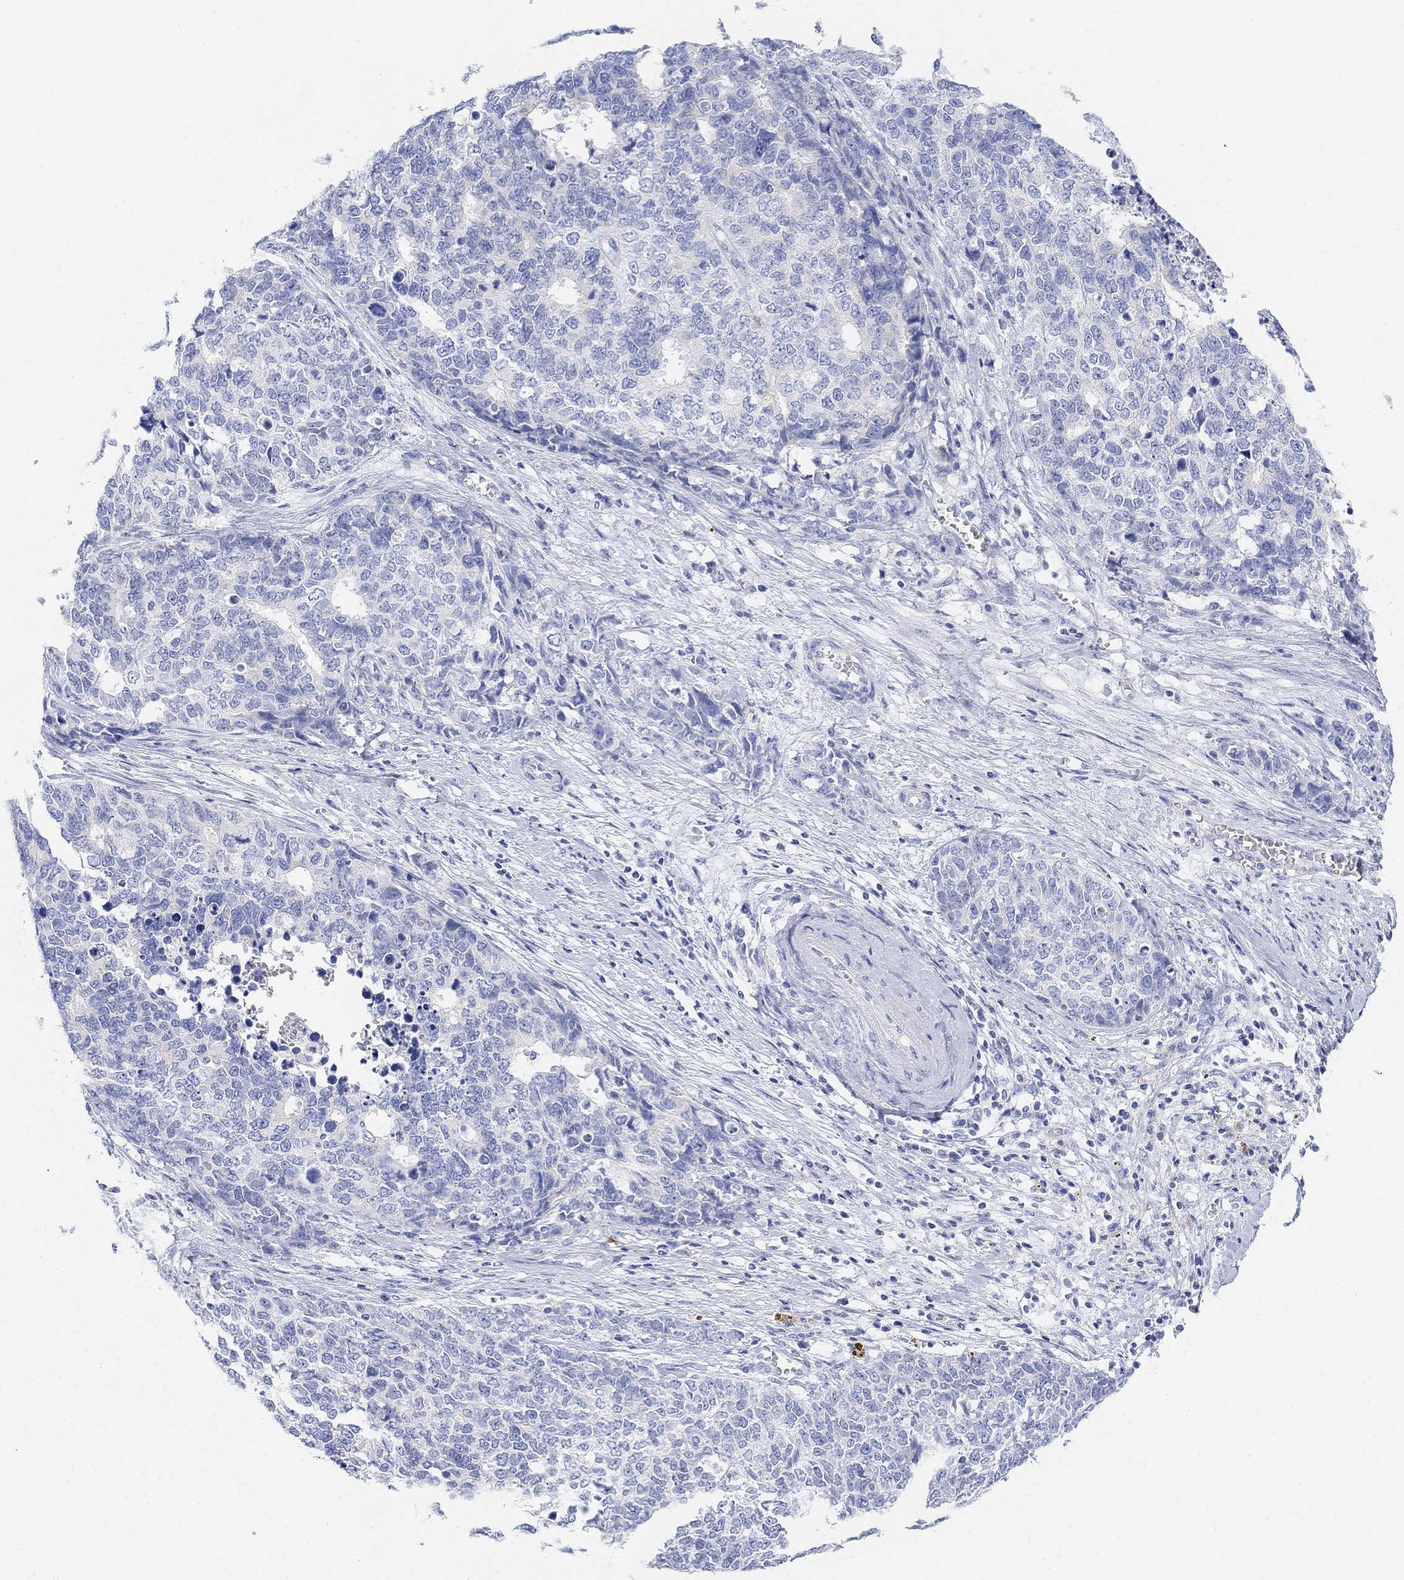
{"staining": {"intensity": "negative", "quantity": "none", "location": "none"}, "tissue": "cervical cancer", "cell_type": "Tumor cells", "image_type": "cancer", "snomed": [{"axis": "morphology", "description": "Squamous cell carcinoma, NOS"}, {"axis": "topography", "description": "Cervix"}], "caption": "An immunohistochemistry (IHC) photomicrograph of cervical squamous cell carcinoma is shown. There is no staining in tumor cells of cervical squamous cell carcinoma.", "gene": "RETNLB", "patient": {"sex": "female", "age": 63}}